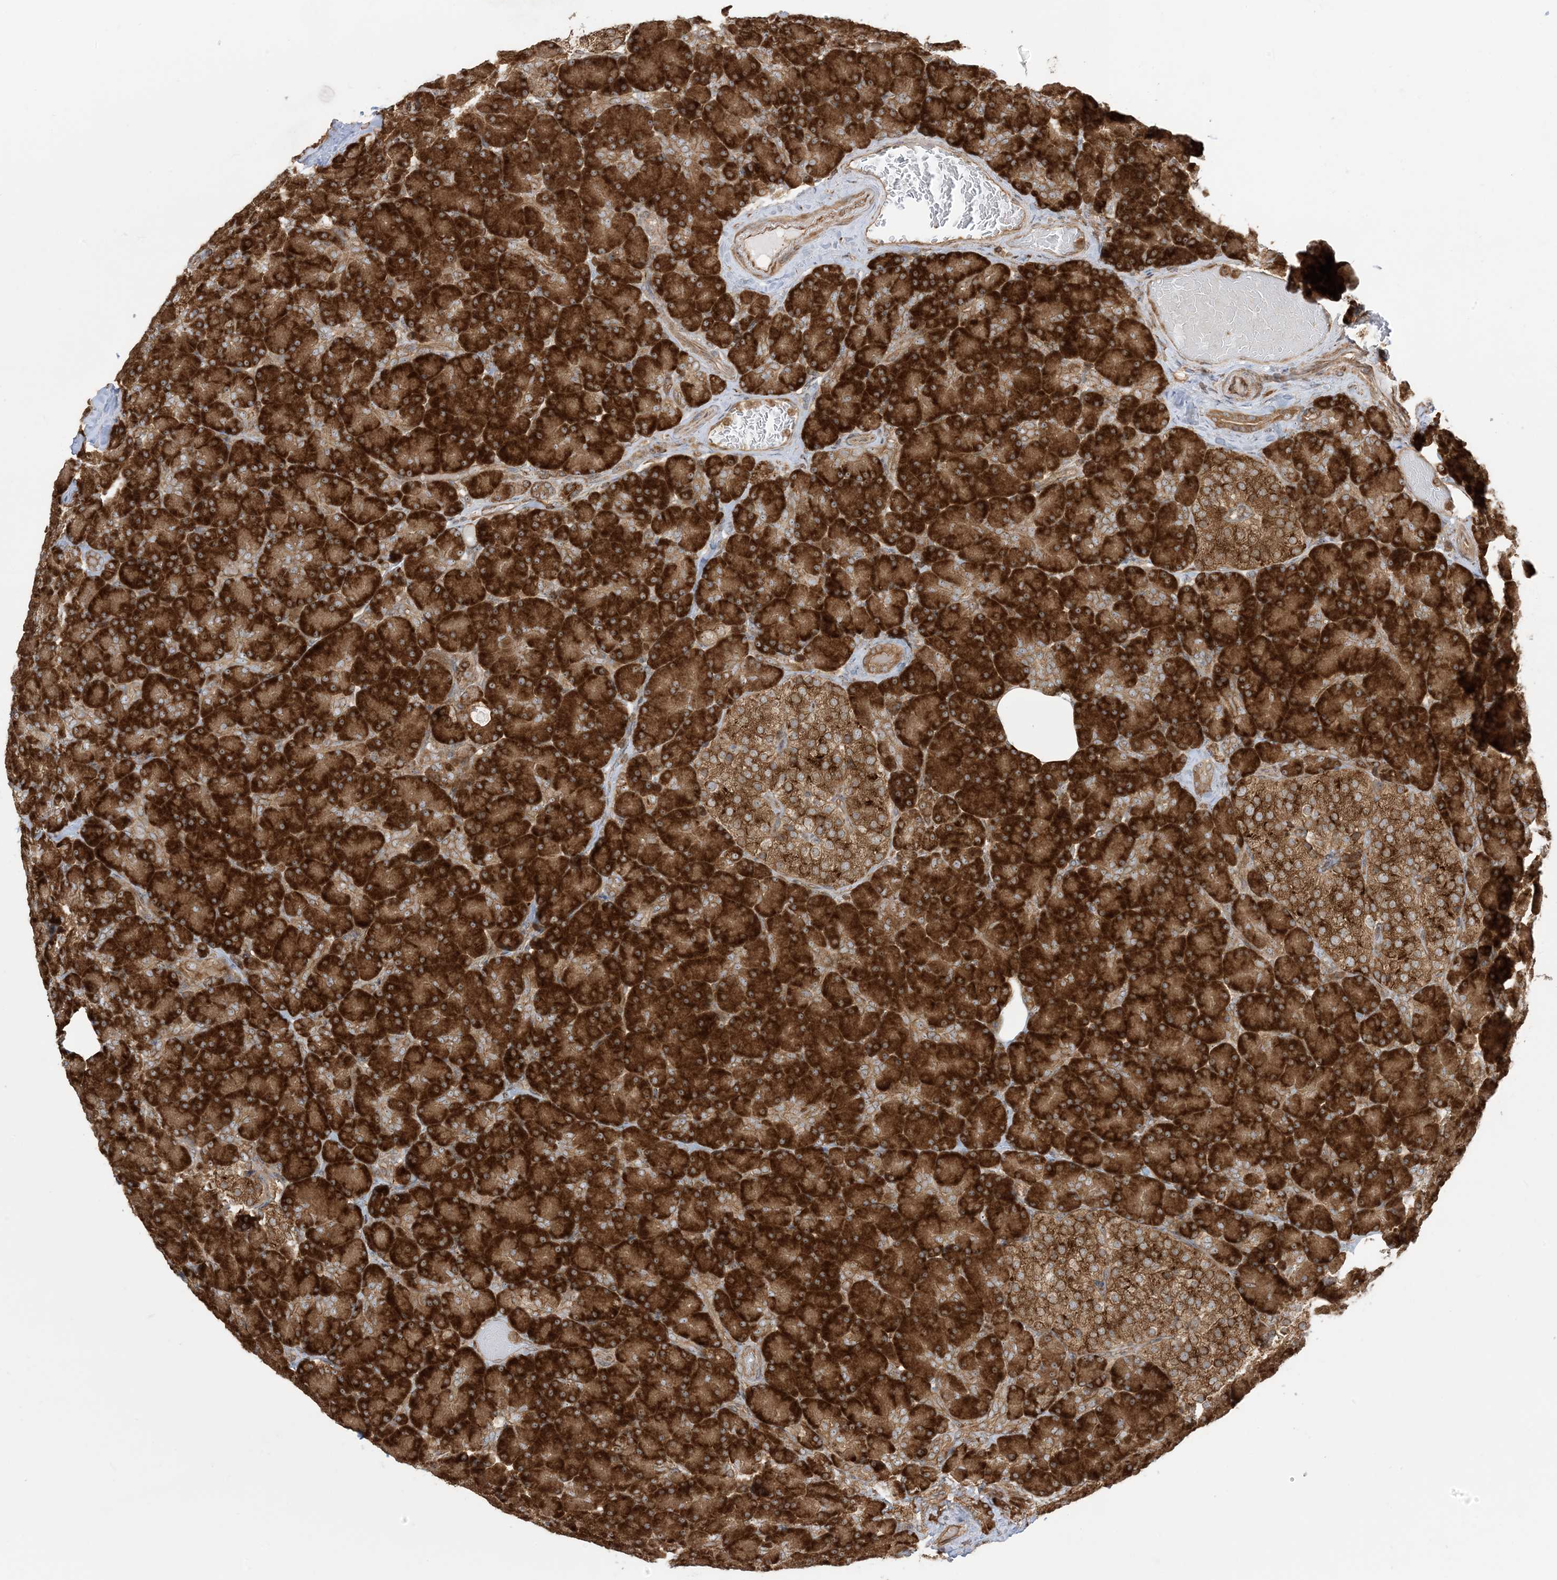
{"staining": {"intensity": "strong", "quantity": ">75%", "location": "cytoplasmic/membranous"}, "tissue": "pancreas", "cell_type": "Exocrine glandular cells", "image_type": "normal", "snomed": [{"axis": "morphology", "description": "Normal tissue, NOS"}, {"axis": "topography", "description": "Pancreas"}], "caption": "Pancreas was stained to show a protein in brown. There is high levels of strong cytoplasmic/membranous positivity in about >75% of exocrine glandular cells. (Stains: DAB (3,3'-diaminobenzidine) in brown, nuclei in blue, Microscopy: brightfield microscopy at high magnification).", "gene": "SRP72", "patient": {"sex": "female", "age": 43}}